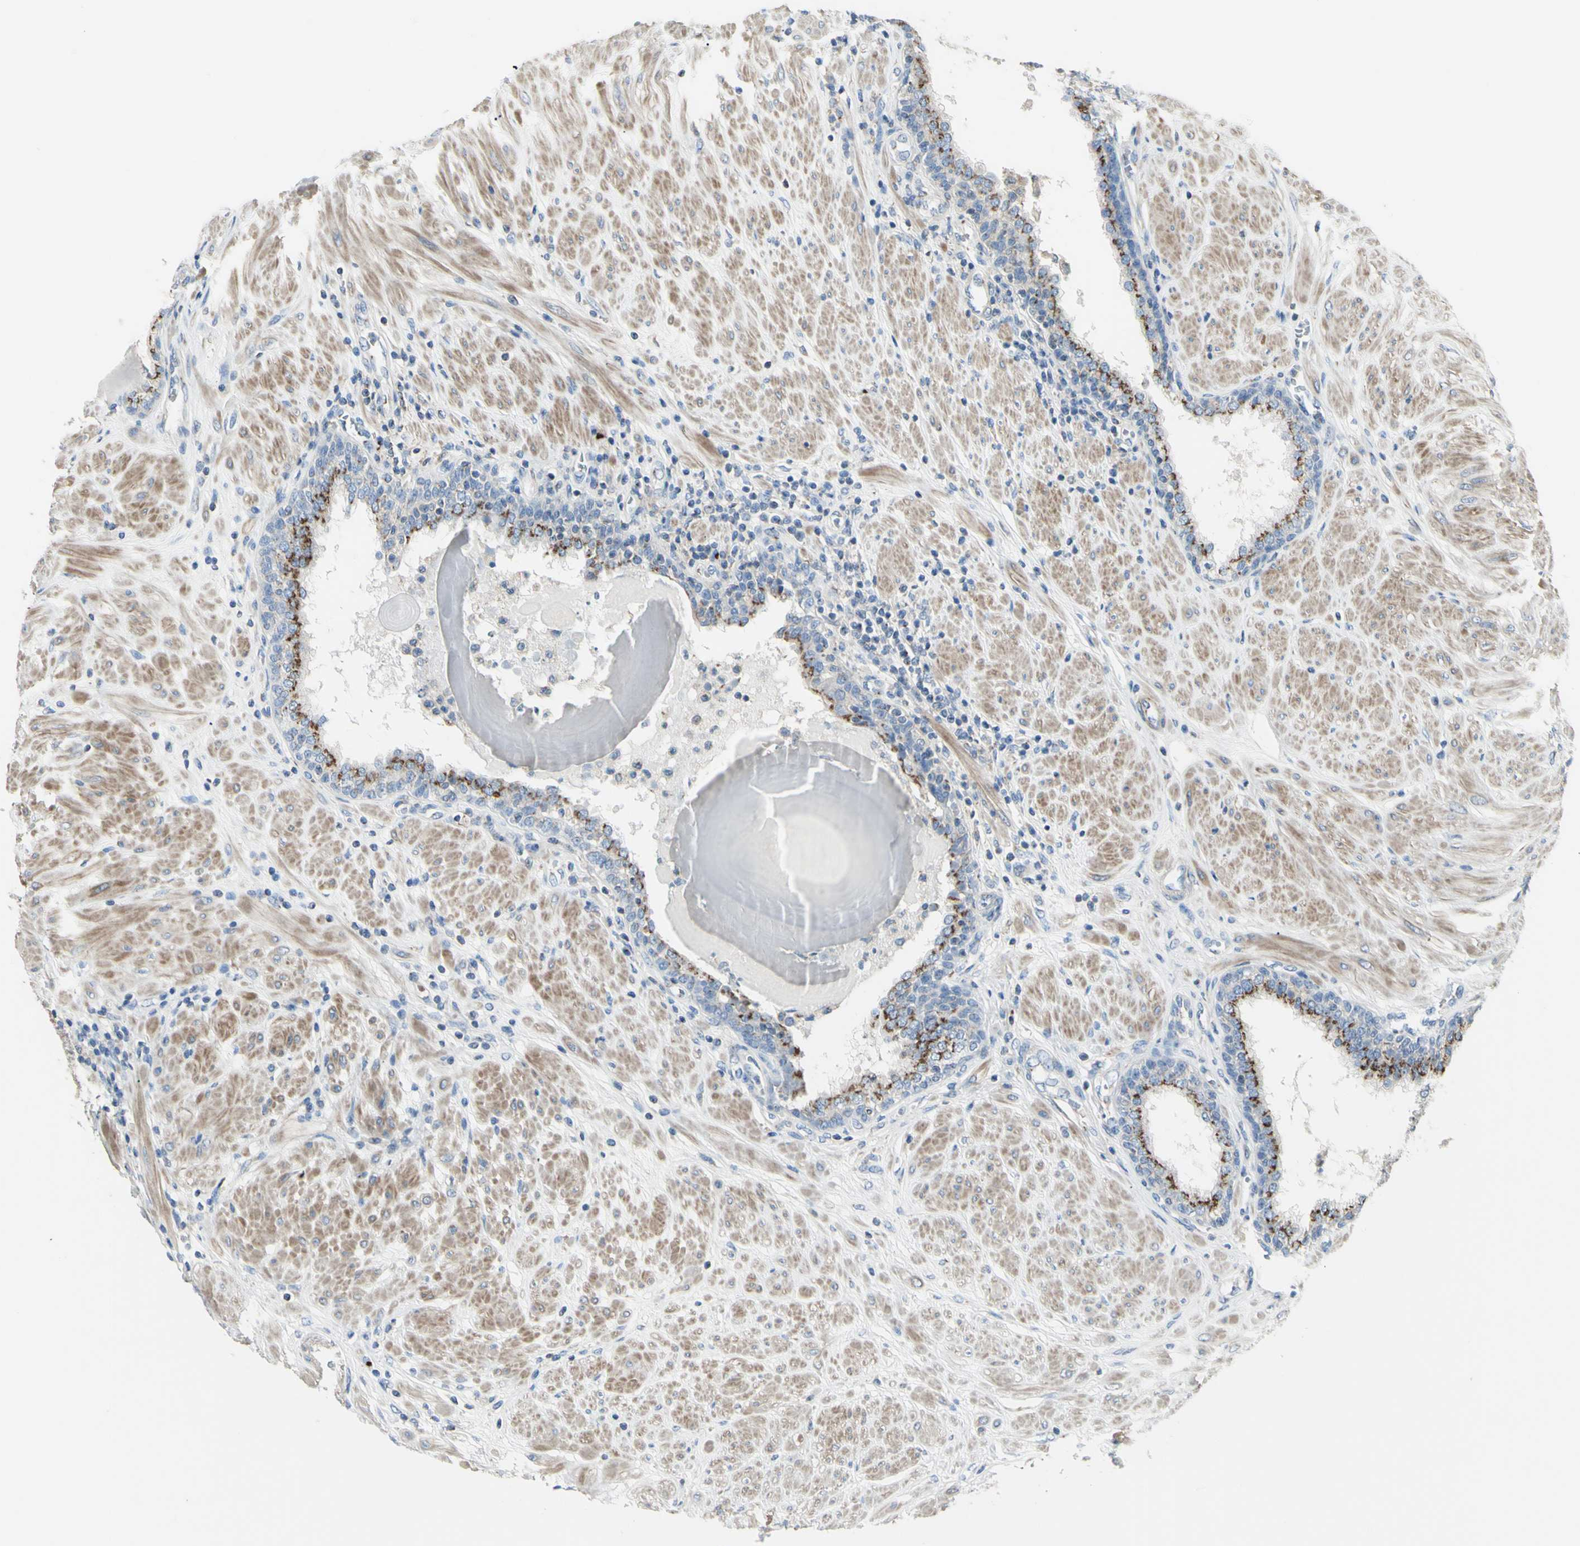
{"staining": {"intensity": "moderate", "quantity": ">75%", "location": "cytoplasmic/membranous"}, "tissue": "prostate", "cell_type": "Glandular cells", "image_type": "normal", "snomed": [{"axis": "morphology", "description": "Normal tissue, NOS"}, {"axis": "topography", "description": "Prostate"}], "caption": "This histopathology image reveals normal prostate stained with IHC to label a protein in brown. The cytoplasmic/membranous of glandular cells show moderate positivity for the protein. Nuclei are counter-stained blue.", "gene": "B4GALT3", "patient": {"sex": "male", "age": 51}}